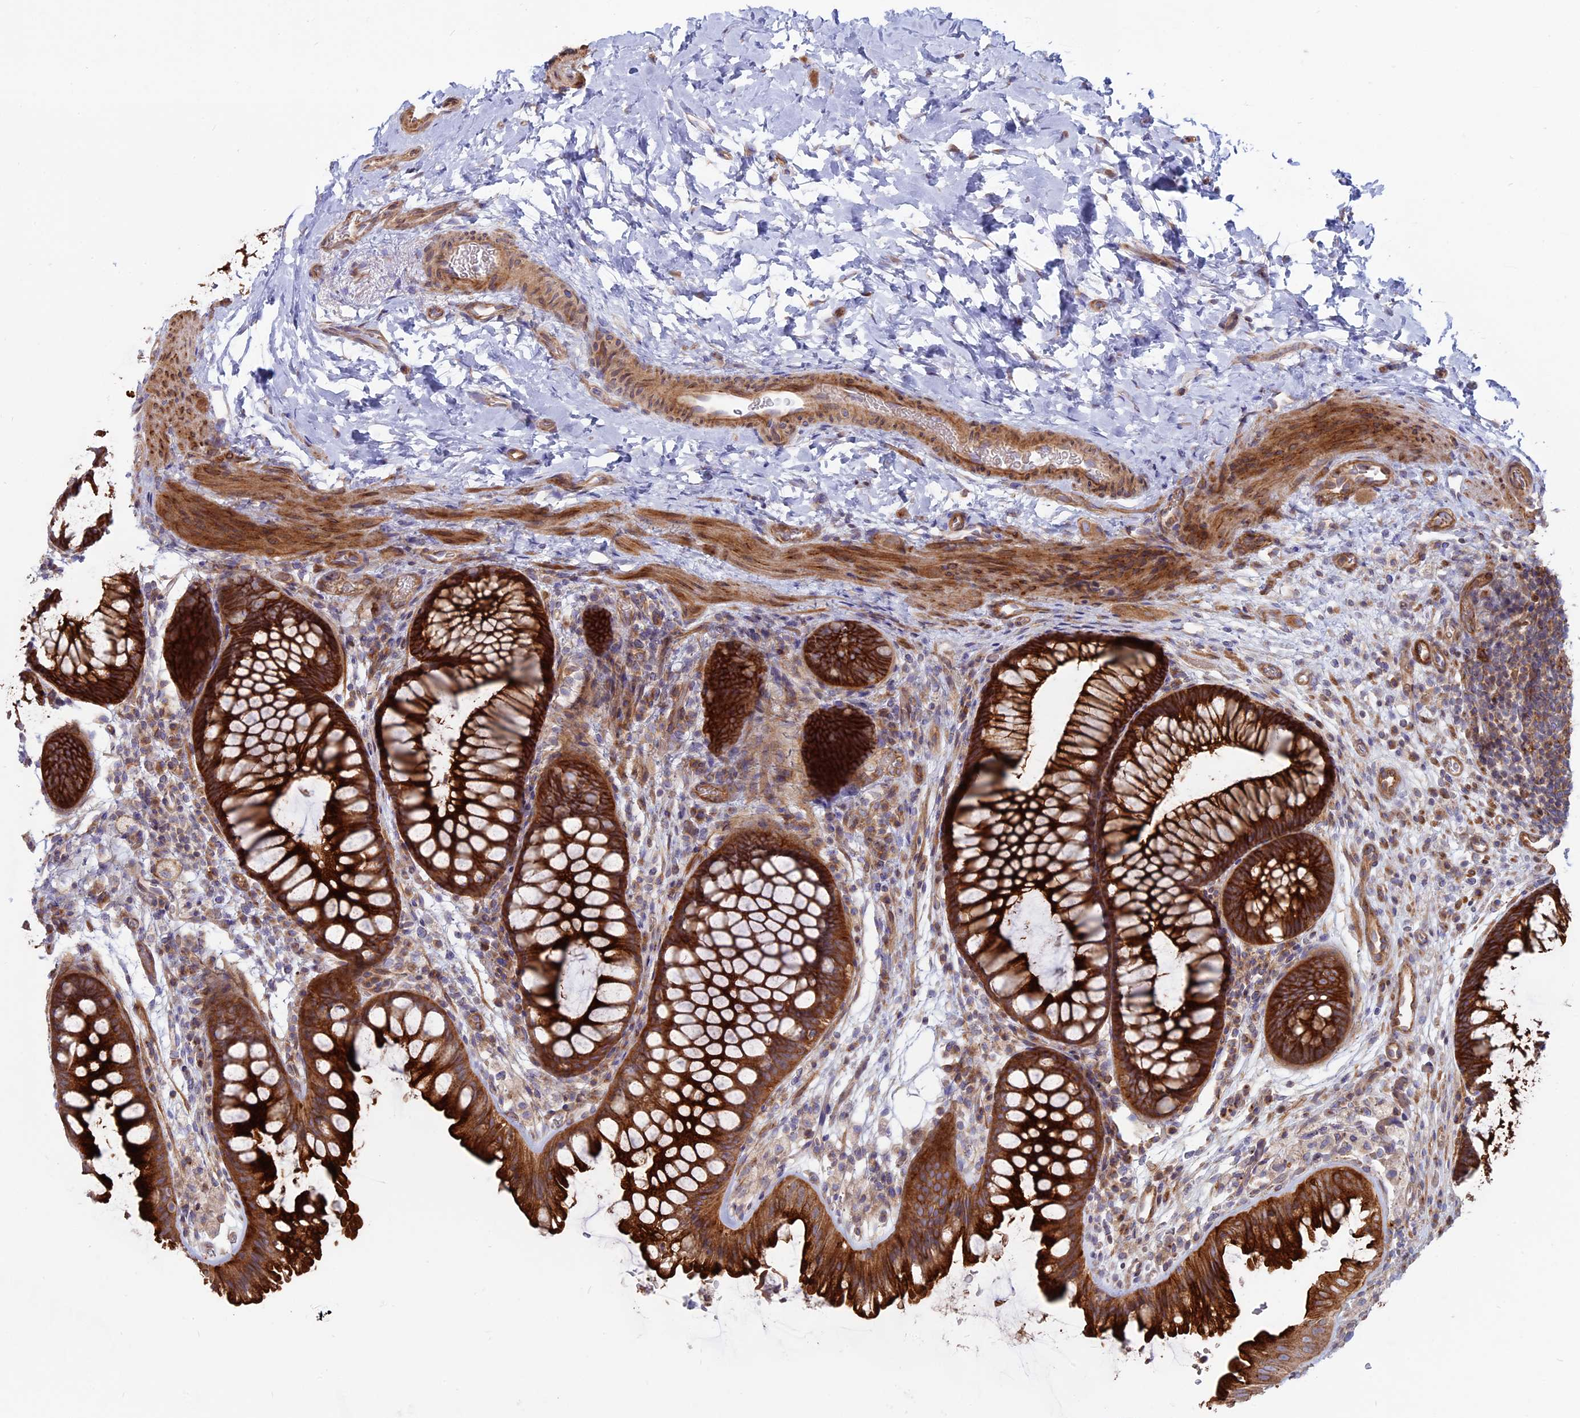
{"staining": {"intensity": "moderate", "quantity": ">75%", "location": "cytoplasmic/membranous"}, "tissue": "colon", "cell_type": "Endothelial cells", "image_type": "normal", "snomed": [{"axis": "morphology", "description": "Normal tissue, NOS"}, {"axis": "topography", "description": "Colon"}], "caption": "IHC photomicrograph of normal colon stained for a protein (brown), which reveals medium levels of moderate cytoplasmic/membranous positivity in about >75% of endothelial cells.", "gene": "MYO5B", "patient": {"sex": "female", "age": 62}}